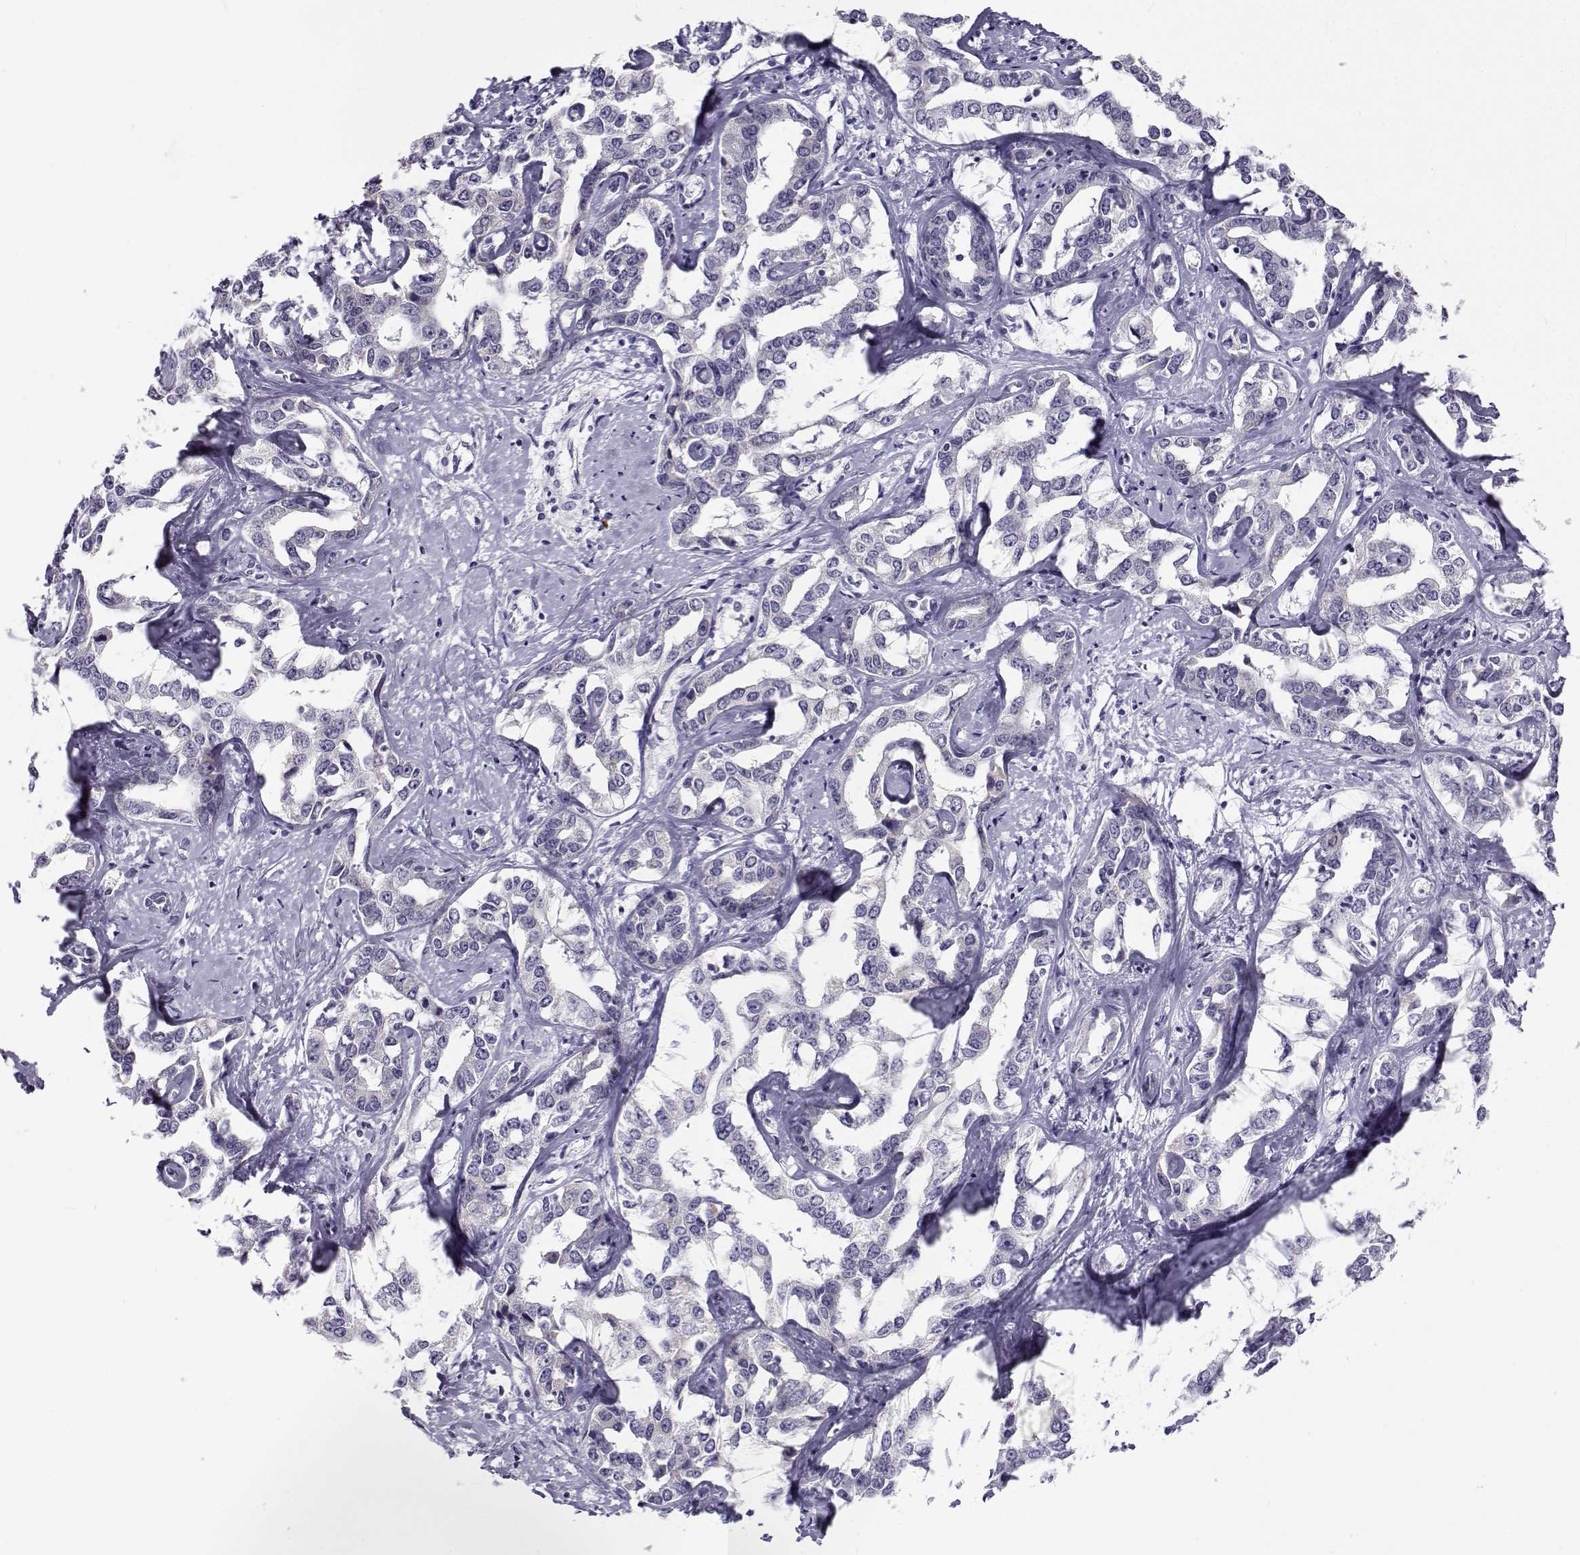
{"staining": {"intensity": "negative", "quantity": "none", "location": "none"}, "tissue": "liver cancer", "cell_type": "Tumor cells", "image_type": "cancer", "snomed": [{"axis": "morphology", "description": "Cholangiocarcinoma"}, {"axis": "topography", "description": "Liver"}], "caption": "DAB (3,3'-diaminobenzidine) immunohistochemical staining of human liver cancer (cholangiocarcinoma) displays no significant expression in tumor cells.", "gene": "FAM166A", "patient": {"sex": "male", "age": 59}}